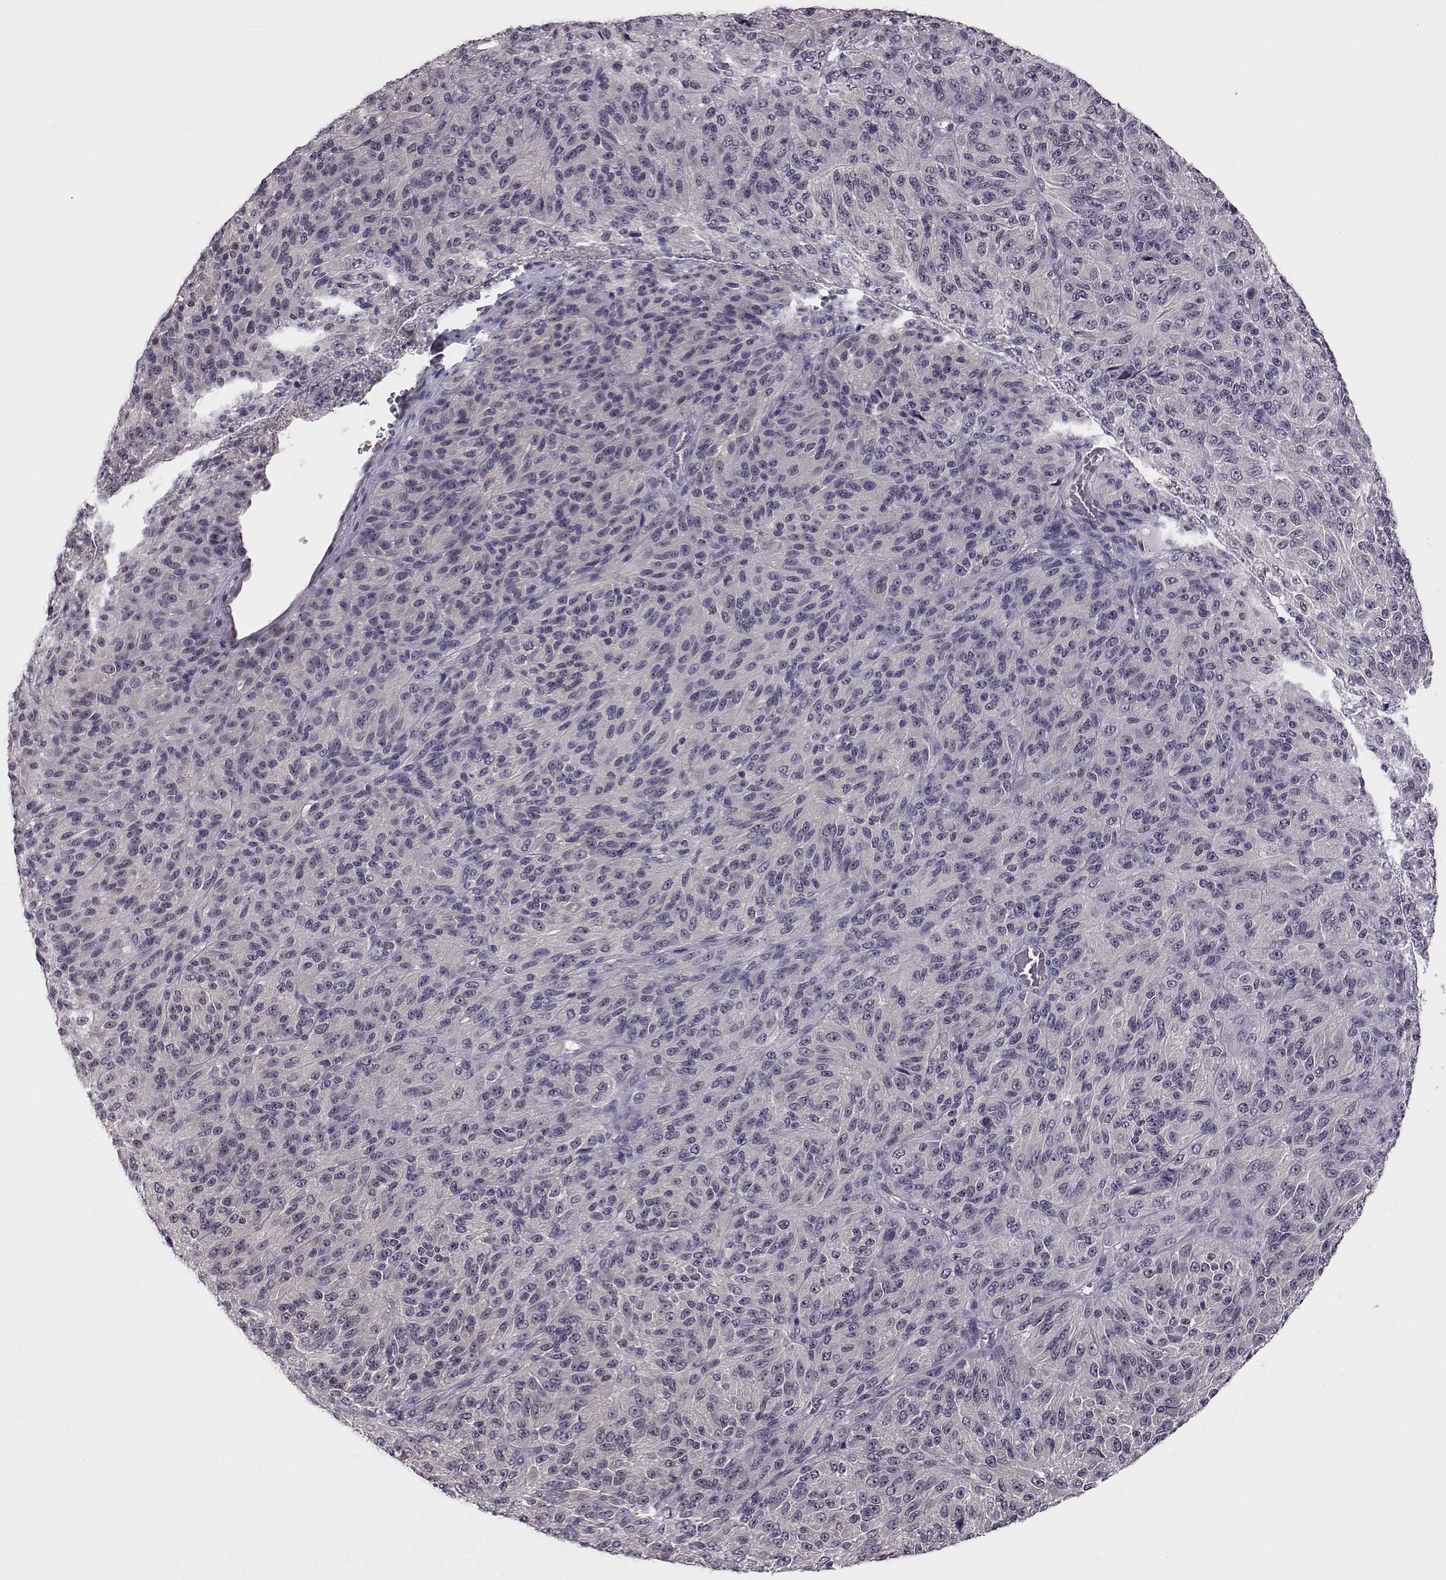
{"staining": {"intensity": "negative", "quantity": "none", "location": "none"}, "tissue": "melanoma", "cell_type": "Tumor cells", "image_type": "cancer", "snomed": [{"axis": "morphology", "description": "Malignant melanoma, Metastatic site"}, {"axis": "topography", "description": "Brain"}], "caption": "Immunohistochemical staining of human malignant melanoma (metastatic site) reveals no significant staining in tumor cells. (Stains: DAB immunohistochemistry (IHC) with hematoxylin counter stain, Microscopy: brightfield microscopy at high magnification).", "gene": "C10orf62", "patient": {"sex": "female", "age": 56}}